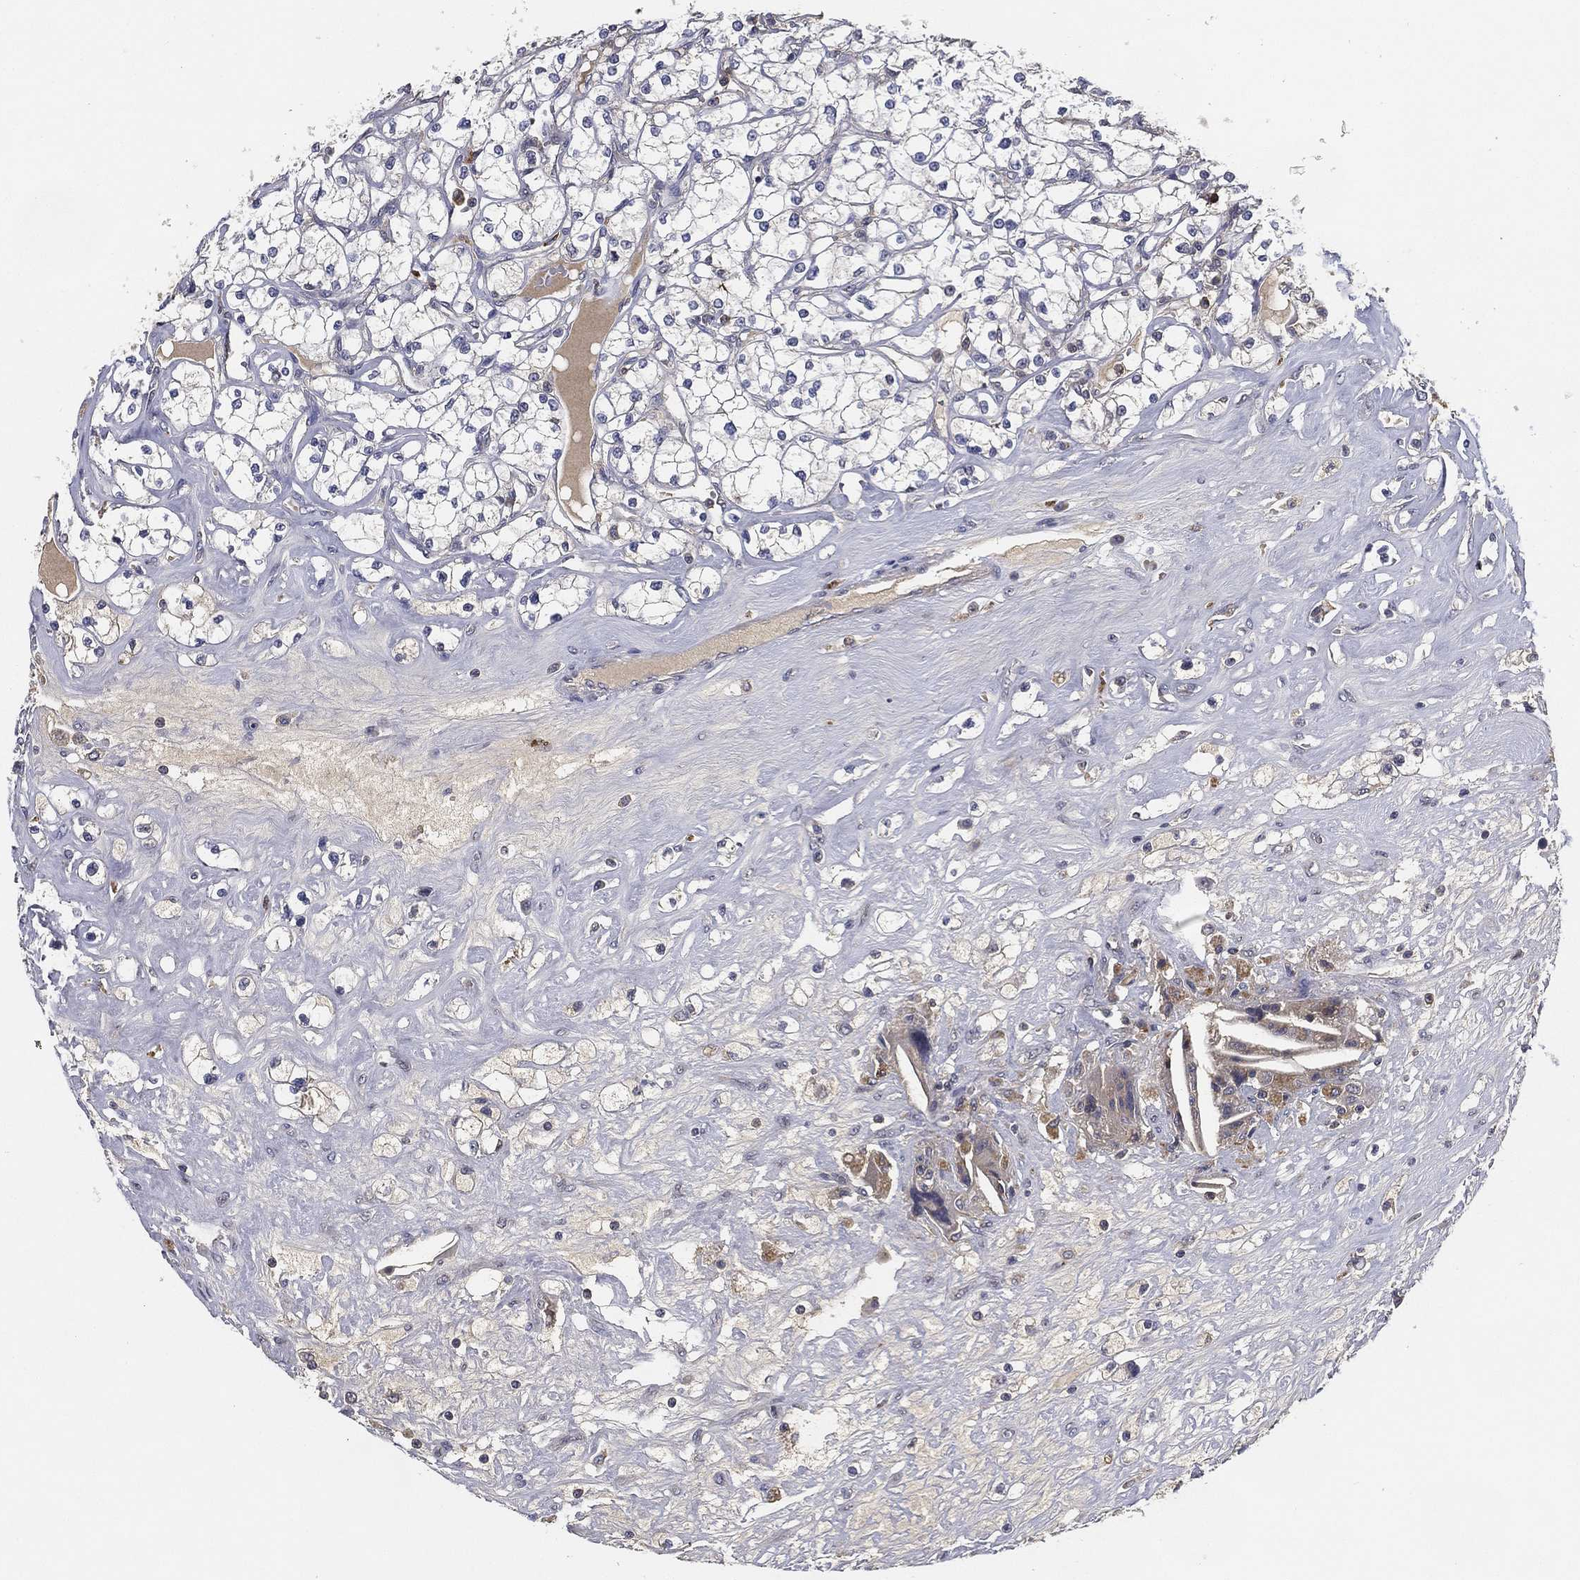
{"staining": {"intensity": "negative", "quantity": "none", "location": "none"}, "tissue": "renal cancer", "cell_type": "Tumor cells", "image_type": "cancer", "snomed": [{"axis": "morphology", "description": "Adenocarcinoma, NOS"}, {"axis": "topography", "description": "Kidney"}], "caption": "High magnification brightfield microscopy of renal cancer stained with DAB (3,3'-diaminobenzidine) (brown) and counterstained with hematoxylin (blue): tumor cells show no significant expression.", "gene": "CFAP251", "patient": {"sex": "male", "age": 67}}